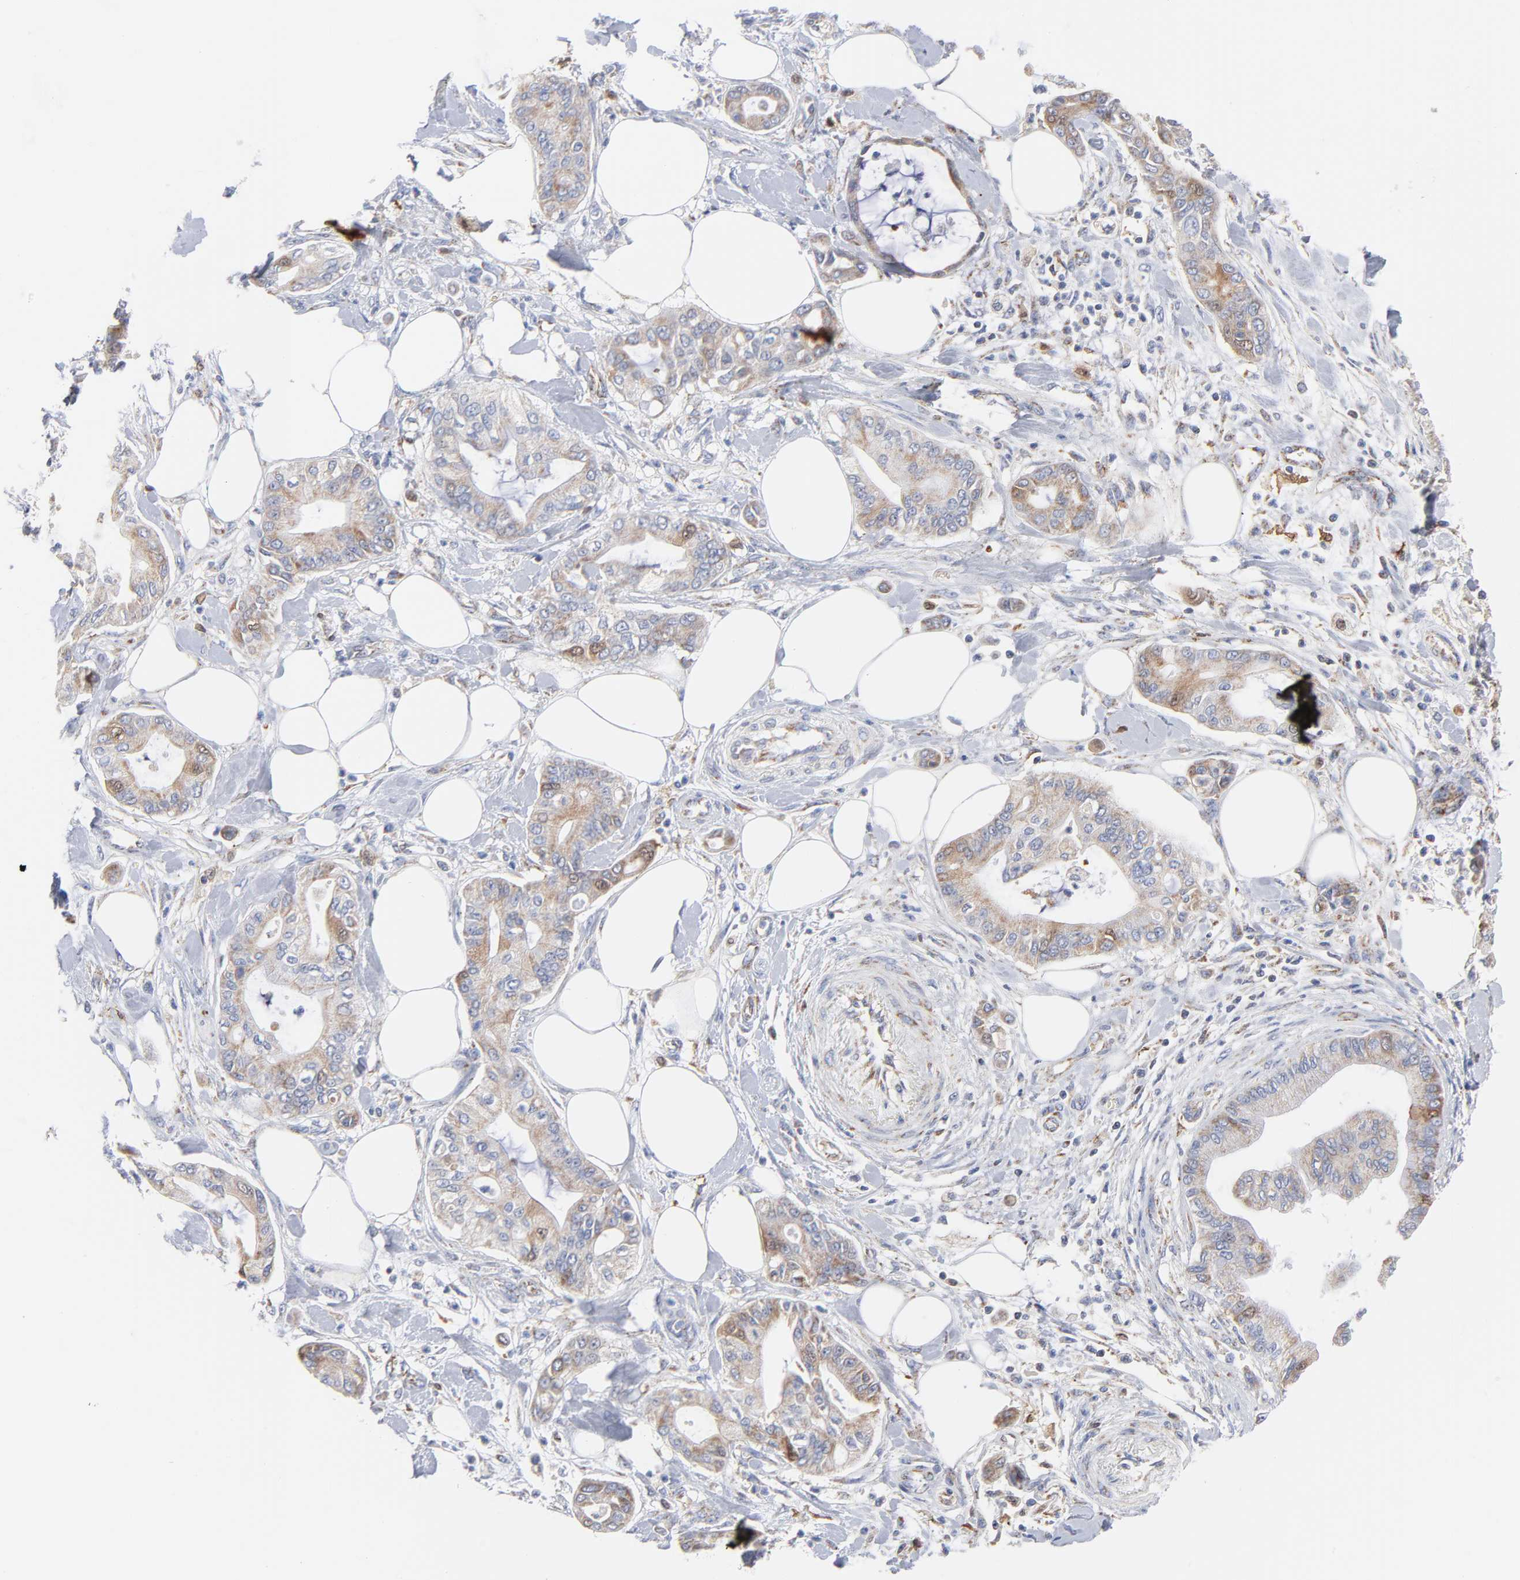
{"staining": {"intensity": "moderate", "quantity": ">75%", "location": "cytoplasmic/membranous"}, "tissue": "pancreatic cancer", "cell_type": "Tumor cells", "image_type": "cancer", "snomed": [{"axis": "morphology", "description": "Adenocarcinoma, NOS"}, {"axis": "morphology", "description": "Adenocarcinoma, metastatic, NOS"}, {"axis": "topography", "description": "Lymph node"}, {"axis": "topography", "description": "Pancreas"}, {"axis": "topography", "description": "Duodenum"}], "caption": "Pancreatic cancer stained for a protein exhibits moderate cytoplasmic/membranous positivity in tumor cells.", "gene": "DIABLO", "patient": {"sex": "female", "age": 64}}